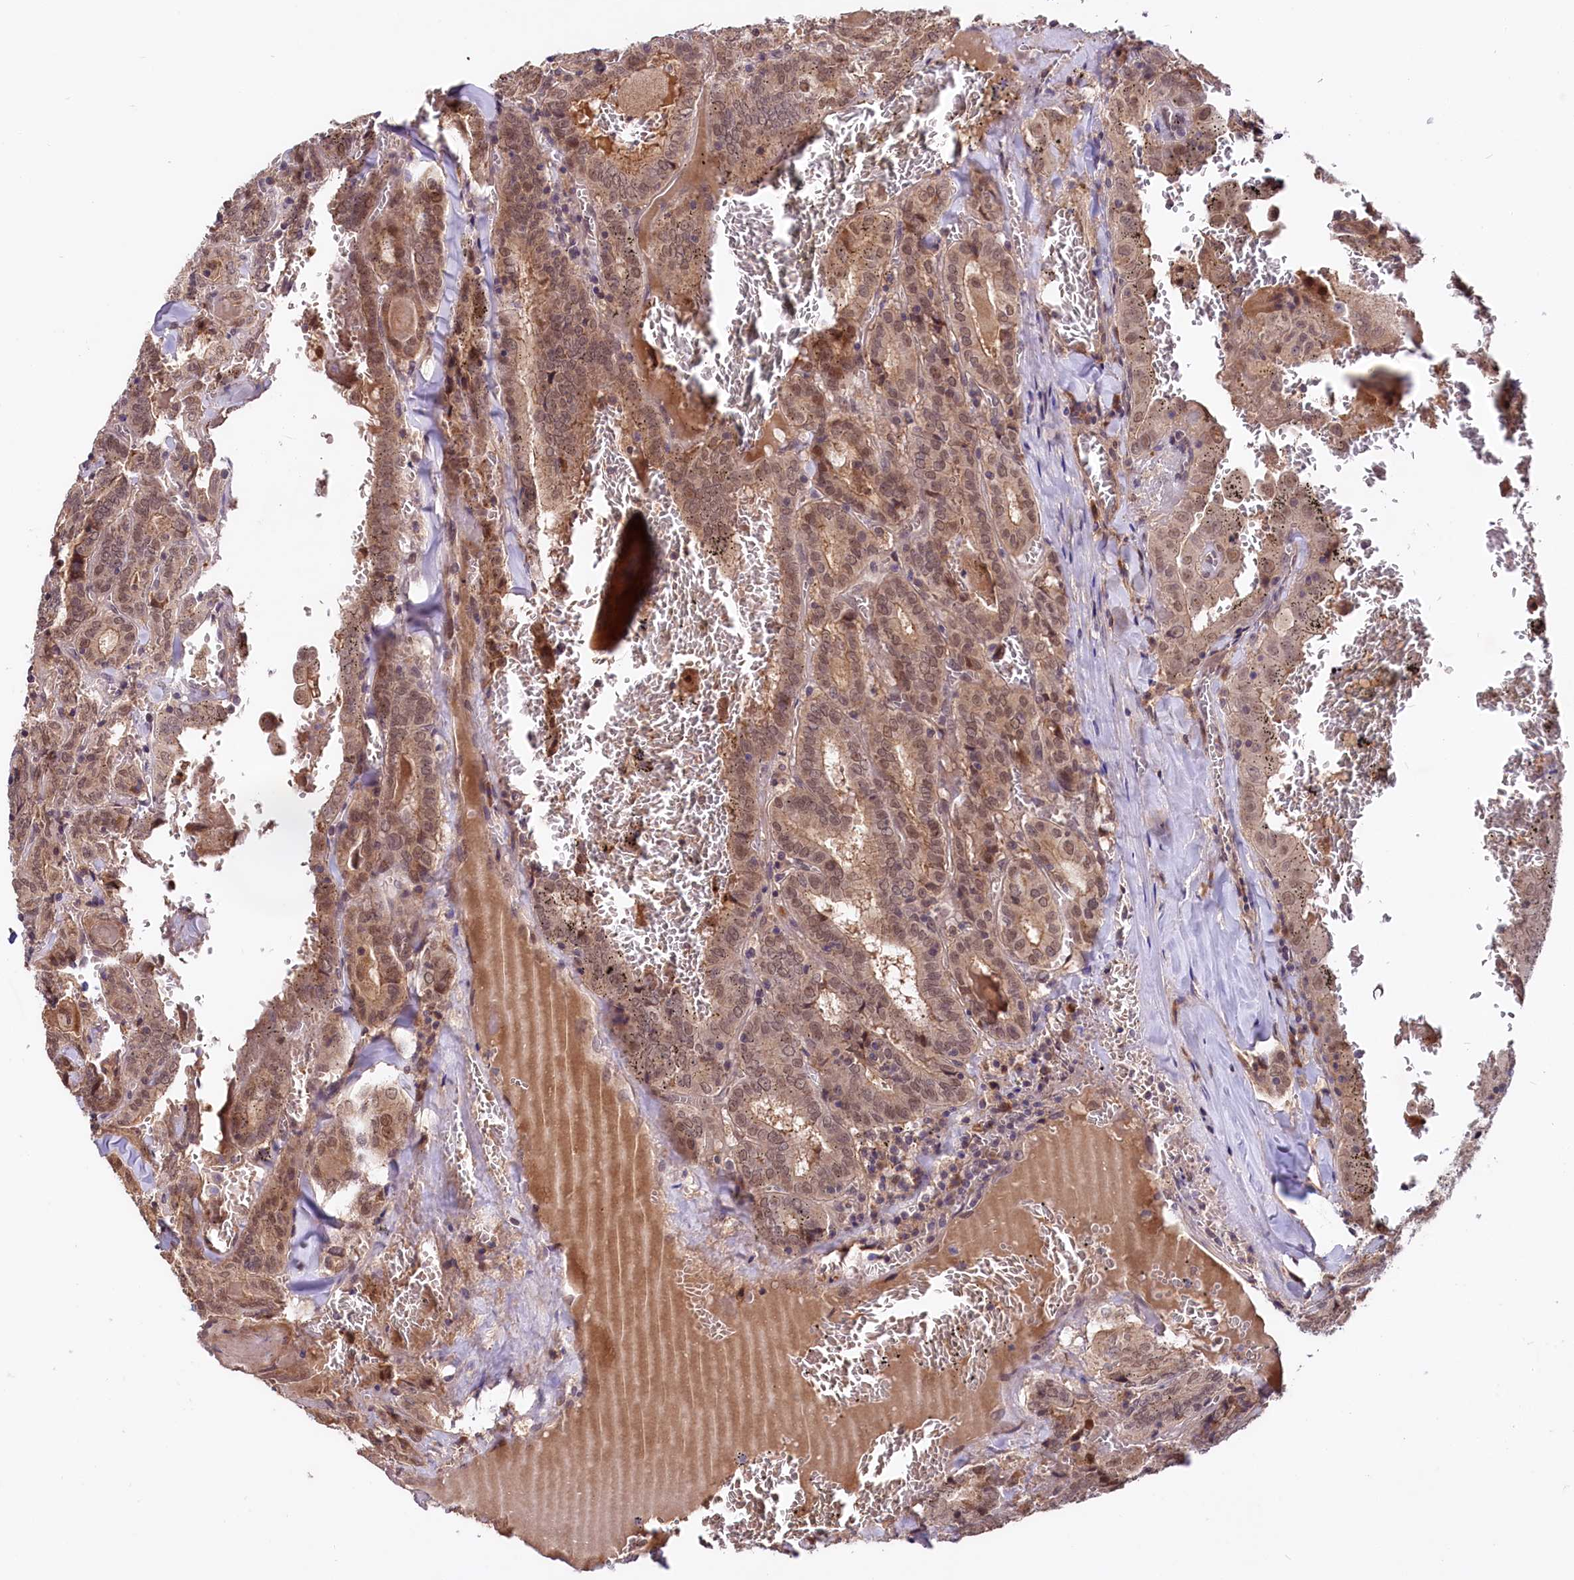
{"staining": {"intensity": "moderate", "quantity": ">75%", "location": "cytoplasmic/membranous,nuclear"}, "tissue": "thyroid cancer", "cell_type": "Tumor cells", "image_type": "cancer", "snomed": [{"axis": "morphology", "description": "Papillary adenocarcinoma, NOS"}, {"axis": "topography", "description": "Thyroid gland"}], "caption": "Thyroid papillary adenocarcinoma was stained to show a protein in brown. There is medium levels of moderate cytoplasmic/membranous and nuclear expression in approximately >75% of tumor cells. (Stains: DAB (3,3'-diaminobenzidine) in brown, nuclei in blue, Microscopy: brightfield microscopy at high magnification).", "gene": "UBE3A", "patient": {"sex": "female", "age": 72}}